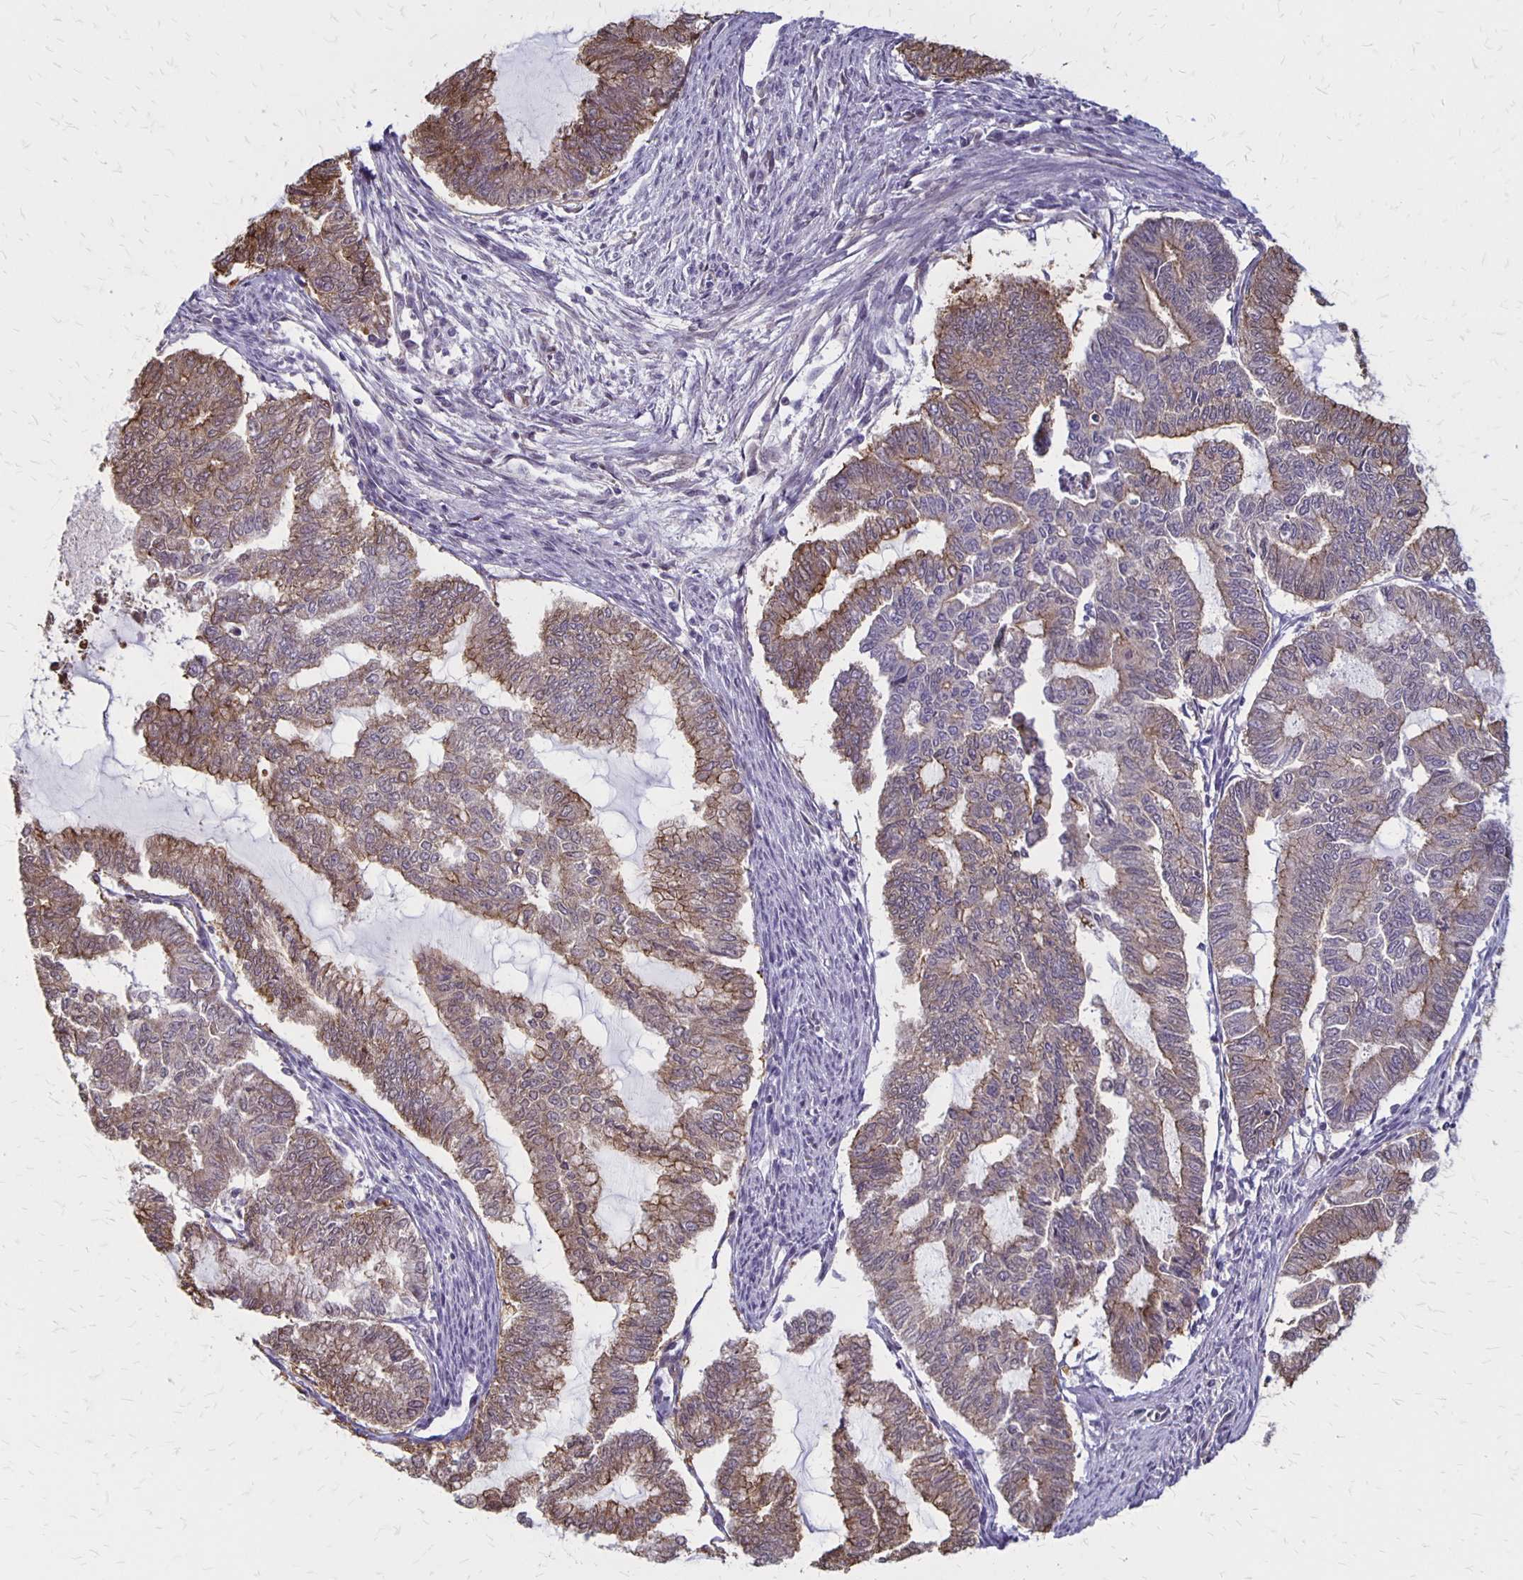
{"staining": {"intensity": "moderate", "quantity": "25%-75%", "location": "cytoplasmic/membranous"}, "tissue": "endometrial cancer", "cell_type": "Tumor cells", "image_type": "cancer", "snomed": [{"axis": "morphology", "description": "Adenocarcinoma, NOS"}, {"axis": "topography", "description": "Endometrium"}], "caption": "This histopathology image shows endometrial cancer (adenocarcinoma) stained with immunohistochemistry (IHC) to label a protein in brown. The cytoplasmic/membranous of tumor cells show moderate positivity for the protein. Nuclei are counter-stained blue.", "gene": "SEPTIN5", "patient": {"sex": "female", "age": 79}}